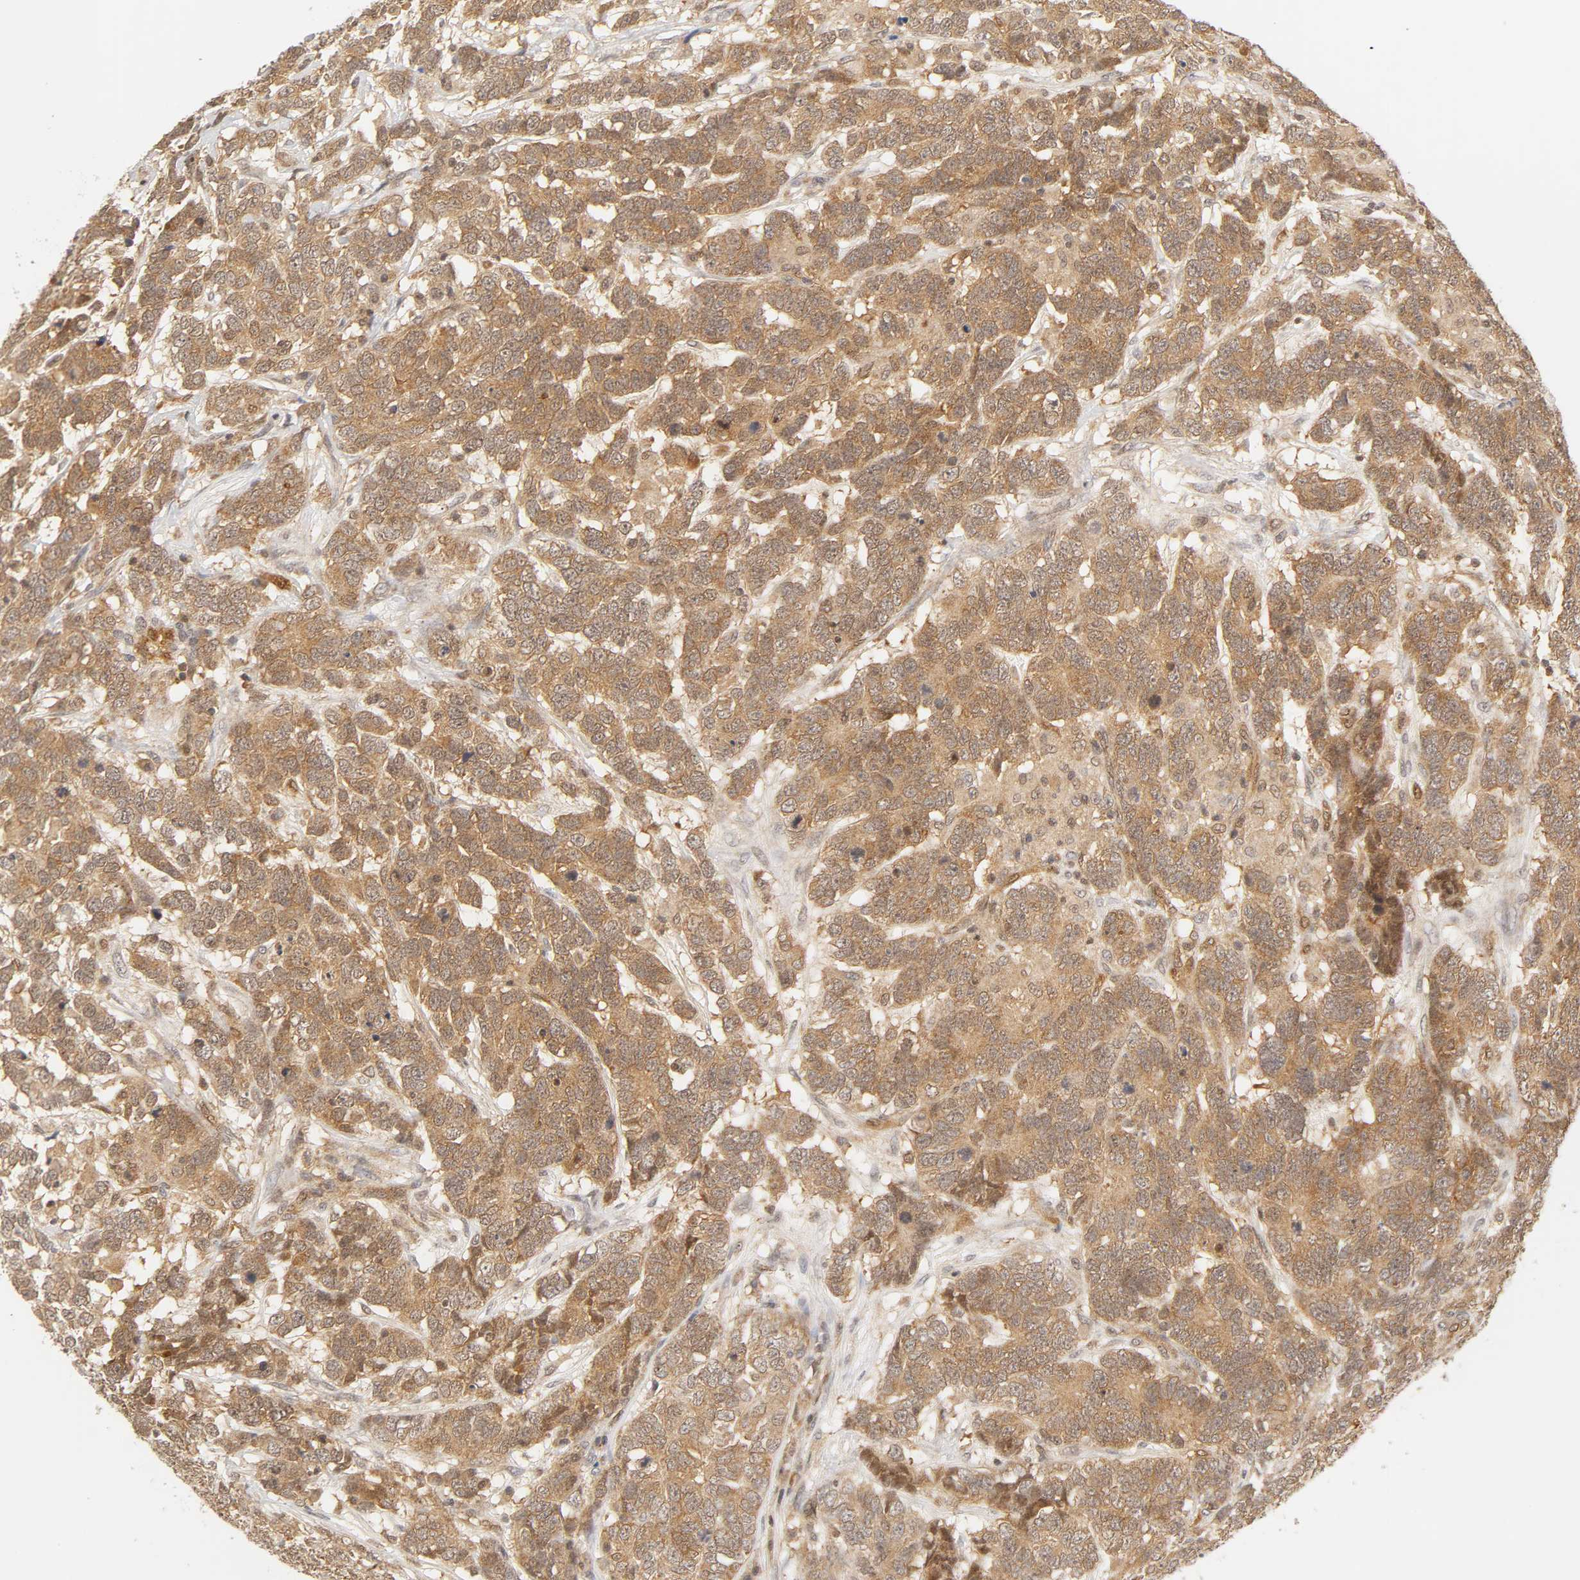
{"staining": {"intensity": "moderate", "quantity": ">75%", "location": "cytoplasmic/membranous"}, "tissue": "testis cancer", "cell_type": "Tumor cells", "image_type": "cancer", "snomed": [{"axis": "morphology", "description": "Carcinoma, Embryonal, NOS"}, {"axis": "topography", "description": "Testis"}], "caption": "A histopathology image of embryonal carcinoma (testis) stained for a protein exhibits moderate cytoplasmic/membranous brown staining in tumor cells. Ihc stains the protein in brown and the nuclei are stained blue.", "gene": "CDC37", "patient": {"sex": "male", "age": 26}}